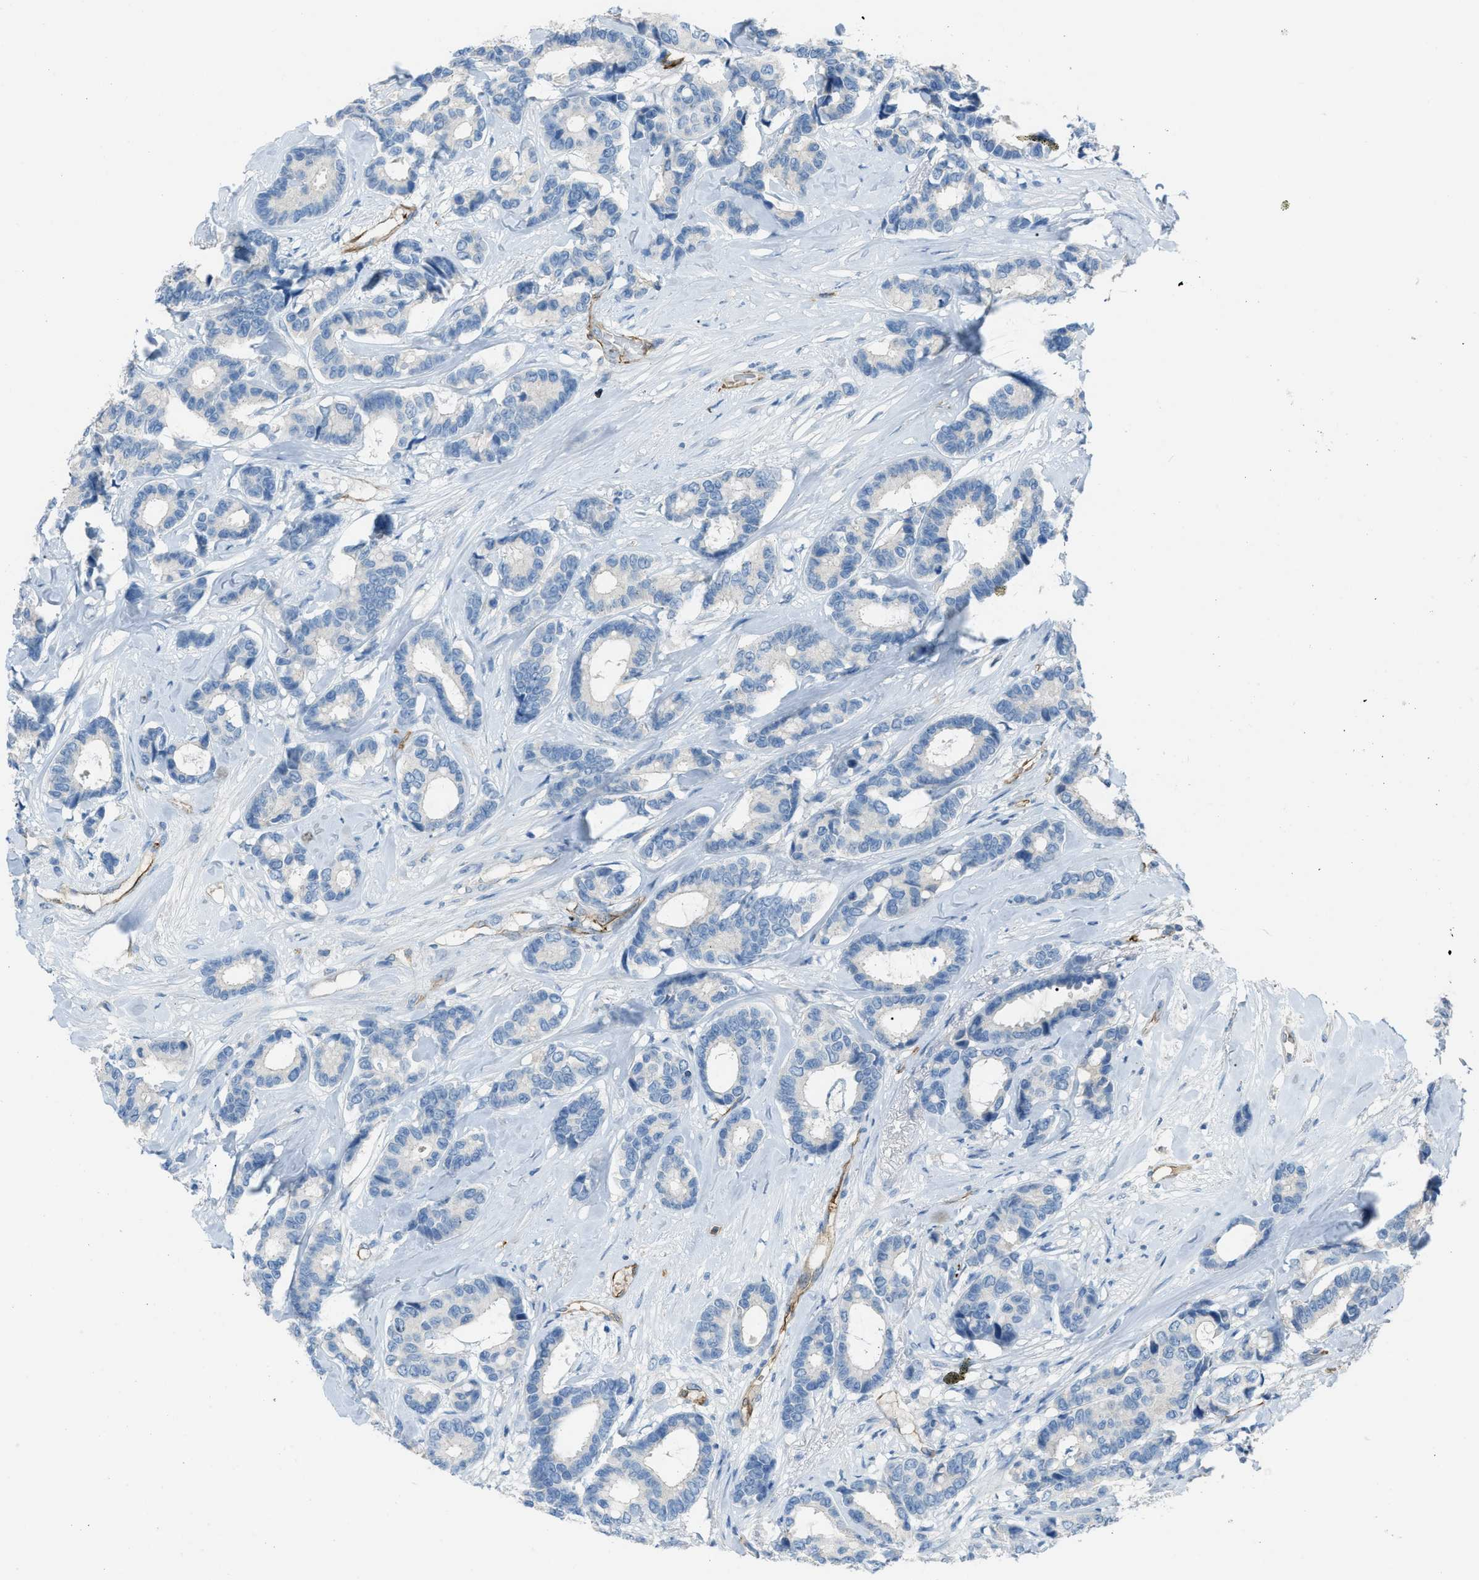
{"staining": {"intensity": "negative", "quantity": "none", "location": "none"}, "tissue": "breast cancer", "cell_type": "Tumor cells", "image_type": "cancer", "snomed": [{"axis": "morphology", "description": "Duct carcinoma"}, {"axis": "topography", "description": "Breast"}], "caption": "Tumor cells show no significant protein positivity in breast cancer. (Stains: DAB immunohistochemistry (IHC) with hematoxylin counter stain, Microscopy: brightfield microscopy at high magnification).", "gene": "SLC22A15", "patient": {"sex": "female", "age": 87}}